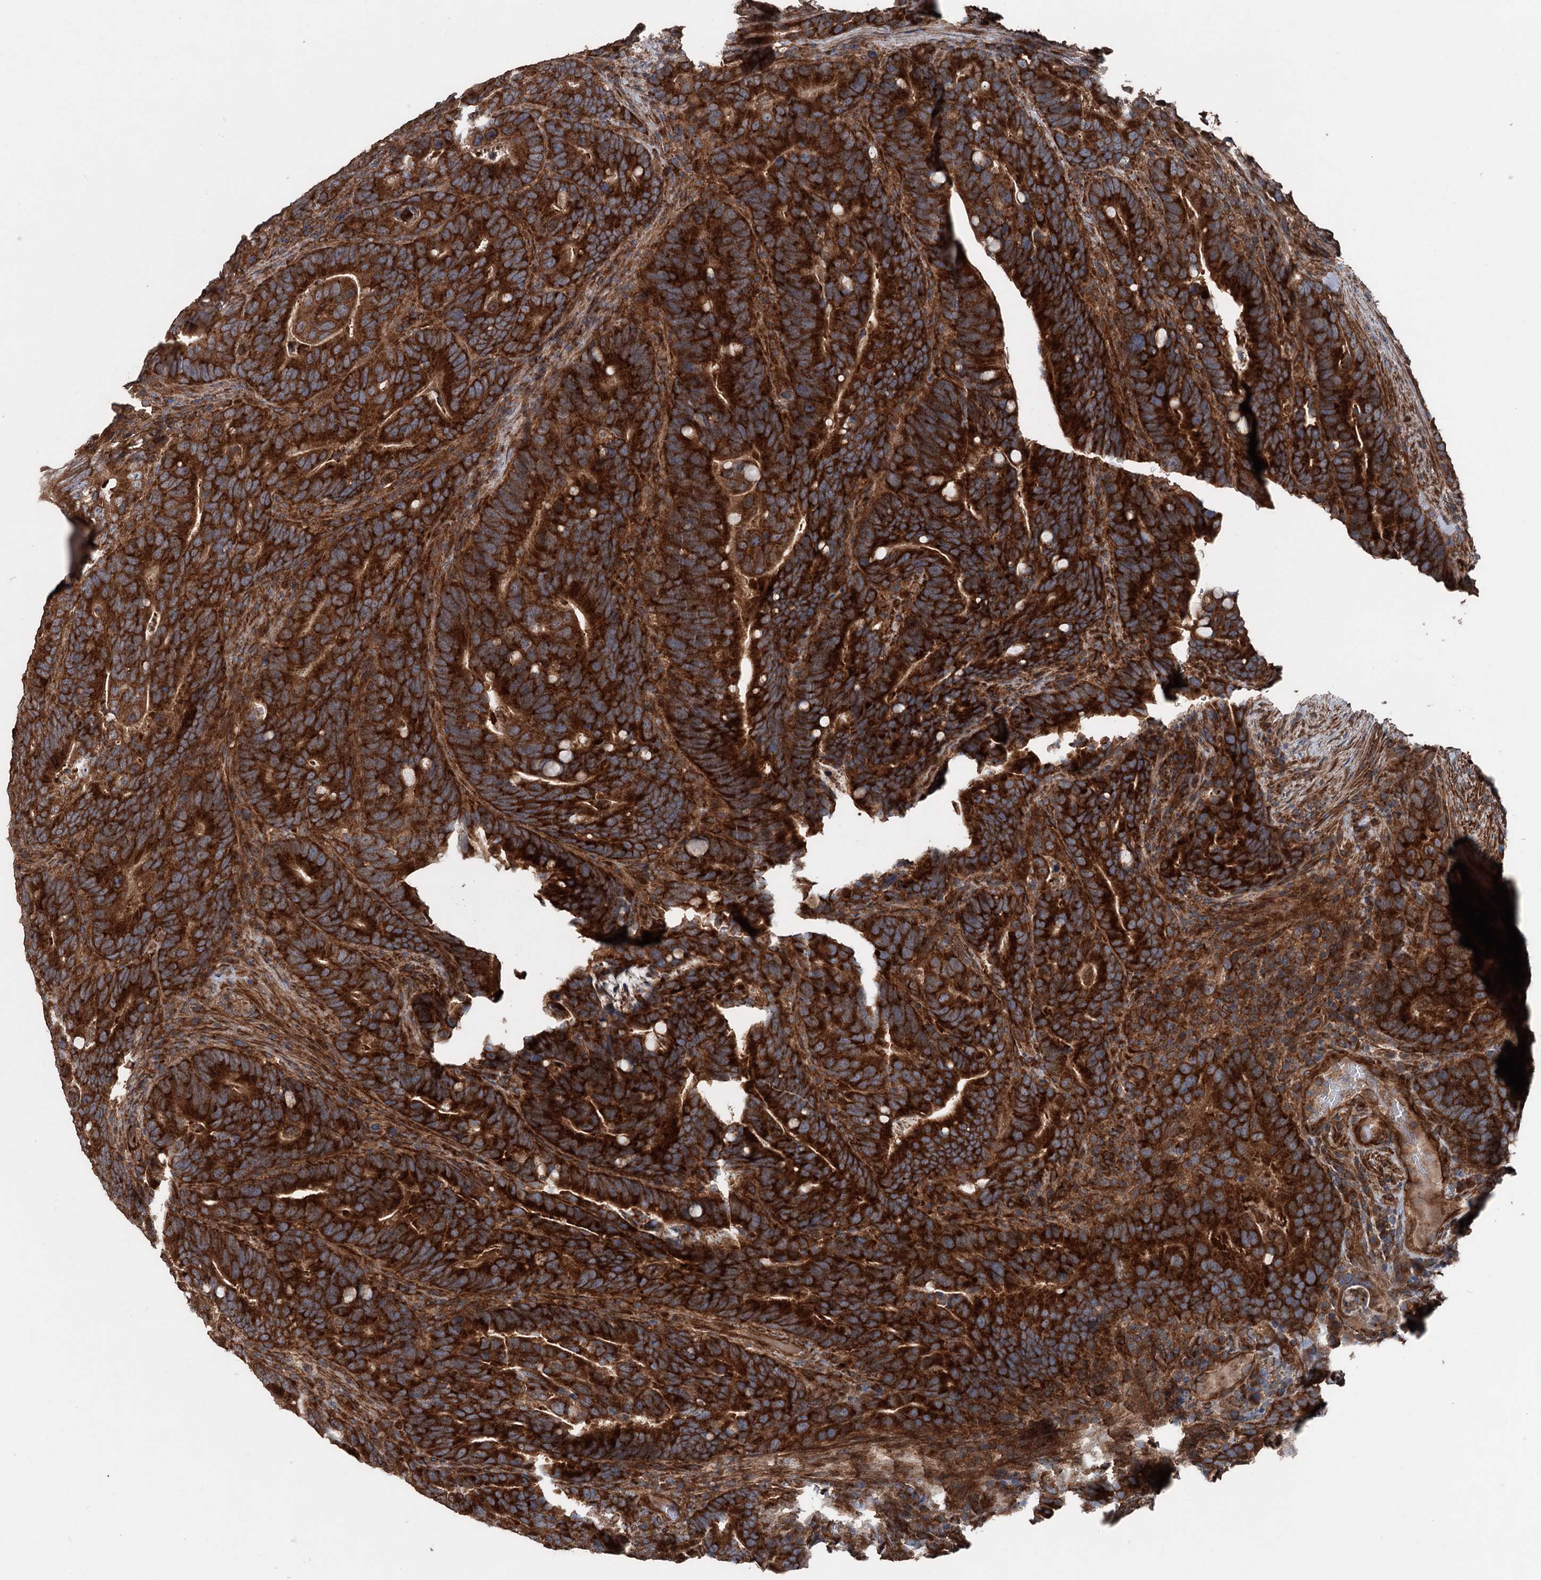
{"staining": {"intensity": "strong", "quantity": ">75%", "location": "cytoplasmic/membranous"}, "tissue": "colorectal cancer", "cell_type": "Tumor cells", "image_type": "cancer", "snomed": [{"axis": "morphology", "description": "Adenocarcinoma, NOS"}, {"axis": "topography", "description": "Colon"}], "caption": "IHC micrograph of human colorectal cancer (adenocarcinoma) stained for a protein (brown), which shows high levels of strong cytoplasmic/membranous positivity in approximately >75% of tumor cells.", "gene": "RNF214", "patient": {"sex": "female", "age": 66}}